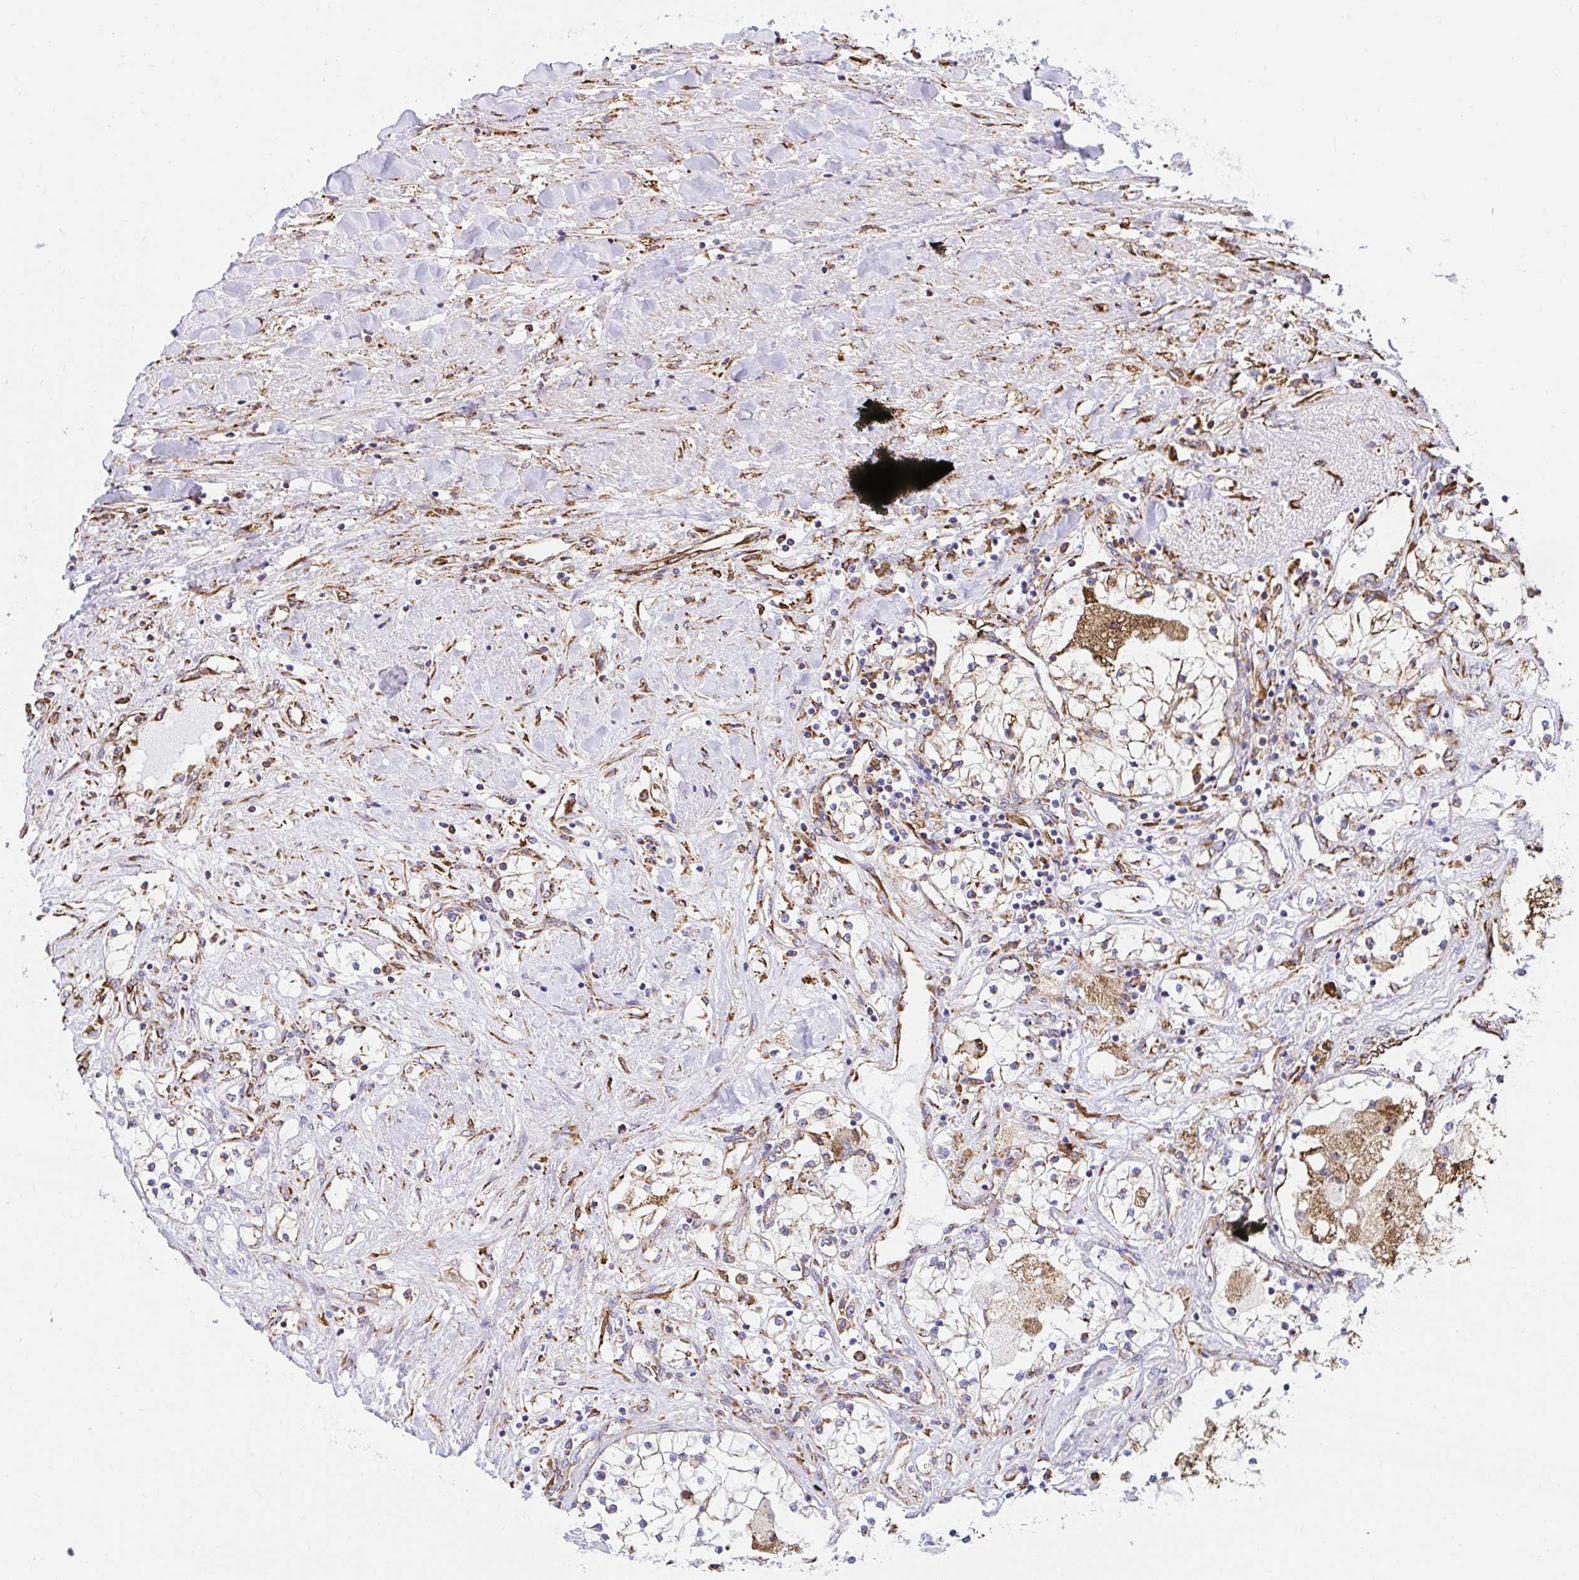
{"staining": {"intensity": "weak", "quantity": "25%-75%", "location": "cytoplasmic/membranous"}, "tissue": "renal cancer", "cell_type": "Tumor cells", "image_type": "cancer", "snomed": [{"axis": "morphology", "description": "Adenocarcinoma, NOS"}, {"axis": "topography", "description": "Kidney"}], "caption": "An immunohistochemistry (IHC) micrograph of tumor tissue is shown. Protein staining in brown shows weak cytoplasmic/membranous positivity in renal adenocarcinoma within tumor cells.", "gene": "CLGN", "patient": {"sex": "male", "age": 68}}